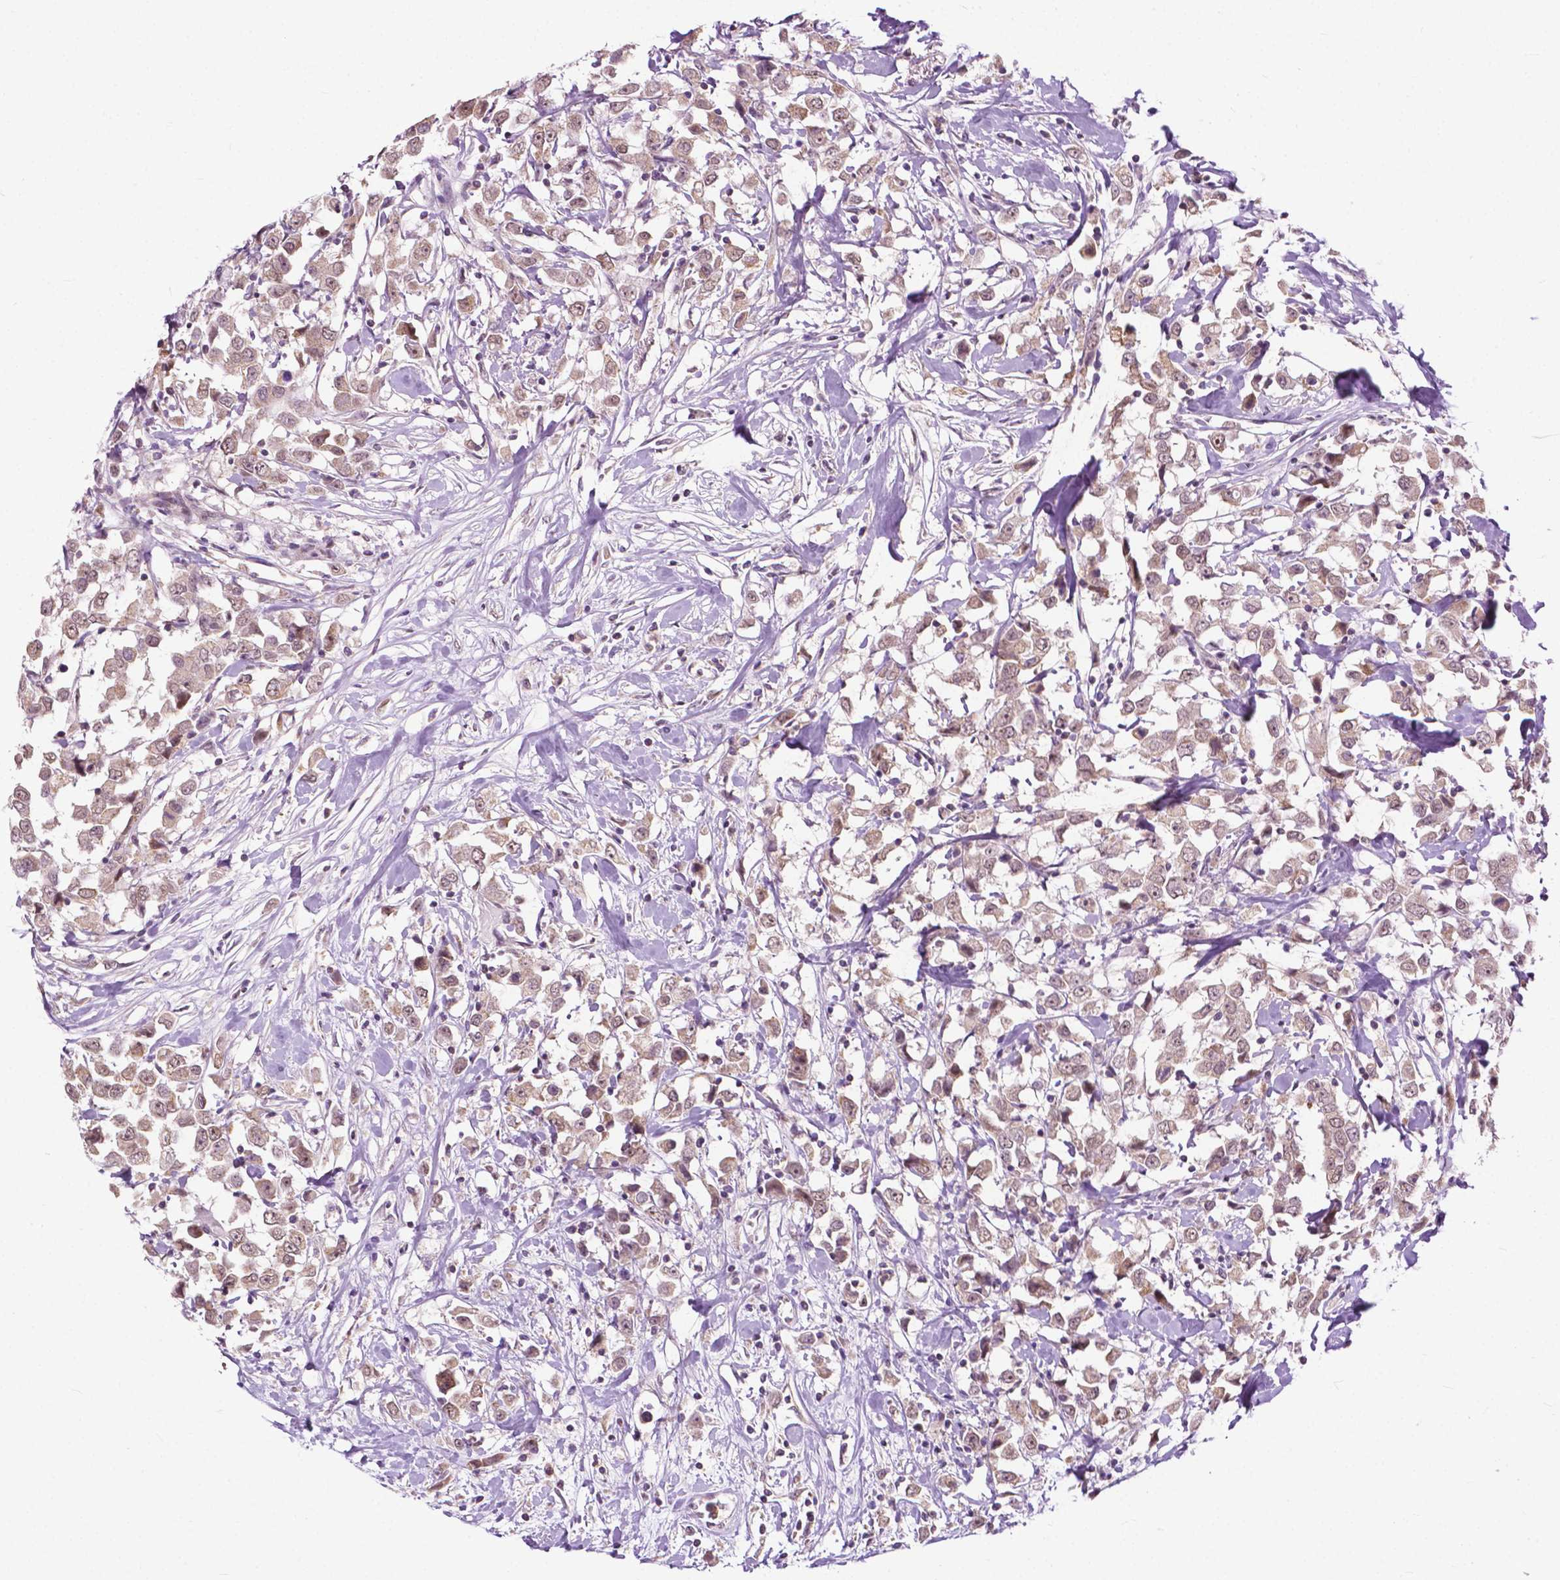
{"staining": {"intensity": "weak", "quantity": ">75%", "location": "cytoplasmic/membranous"}, "tissue": "breast cancer", "cell_type": "Tumor cells", "image_type": "cancer", "snomed": [{"axis": "morphology", "description": "Duct carcinoma"}, {"axis": "topography", "description": "Breast"}], "caption": "Immunohistochemistry (IHC) (DAB (3,3'-diaminobenzidine)) staining of breast cancer (infiltrating ductal carcinoma) demonstrates weak cytoplasmic/membranous protein positivity in approximately >75% of tumor cells.", "gene": "TTC9B", "patient": {"sex": "female", "age": 61}}